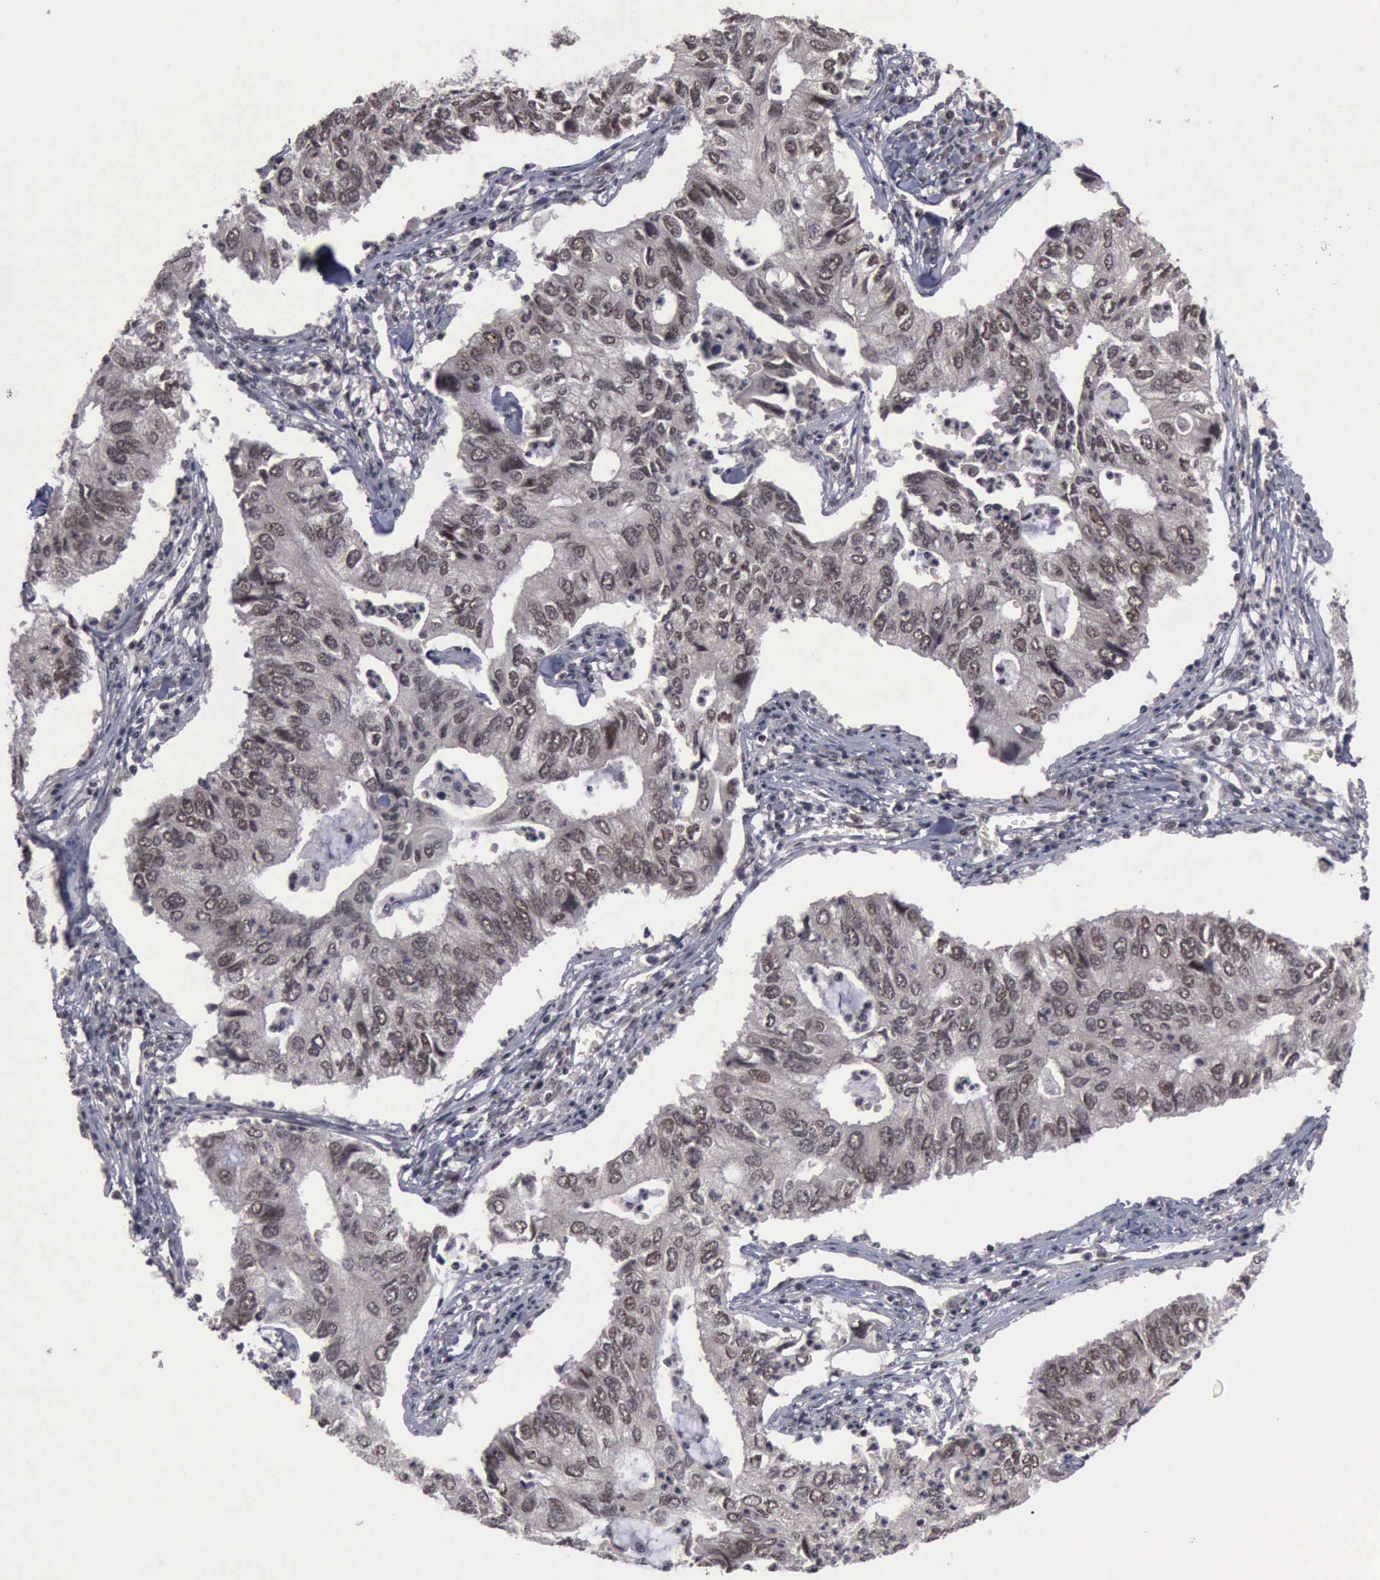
{"staining": {"intensity": "moderate", "quantity": ">75%", "location": "cytoplasmic/membranous,nuclear"}, "tissue": "lung cancer", "cell_type": "Tumor cells", "image_type": "cancer", "snomed": [{"axis": "morphology", "description": "Adenocarcinoma, NOS"}, {"axis": "topography", "description": "Lung"}], "caption": "A high-resolution histopathology image shows immunohistochemistry staining of lung cancer, which shows moderate cytoplasmic/membranous and nuclear expression in about >75% of tumor cells.", "gene": "ATM", "patient": {"sex": "male", "age": 48}}